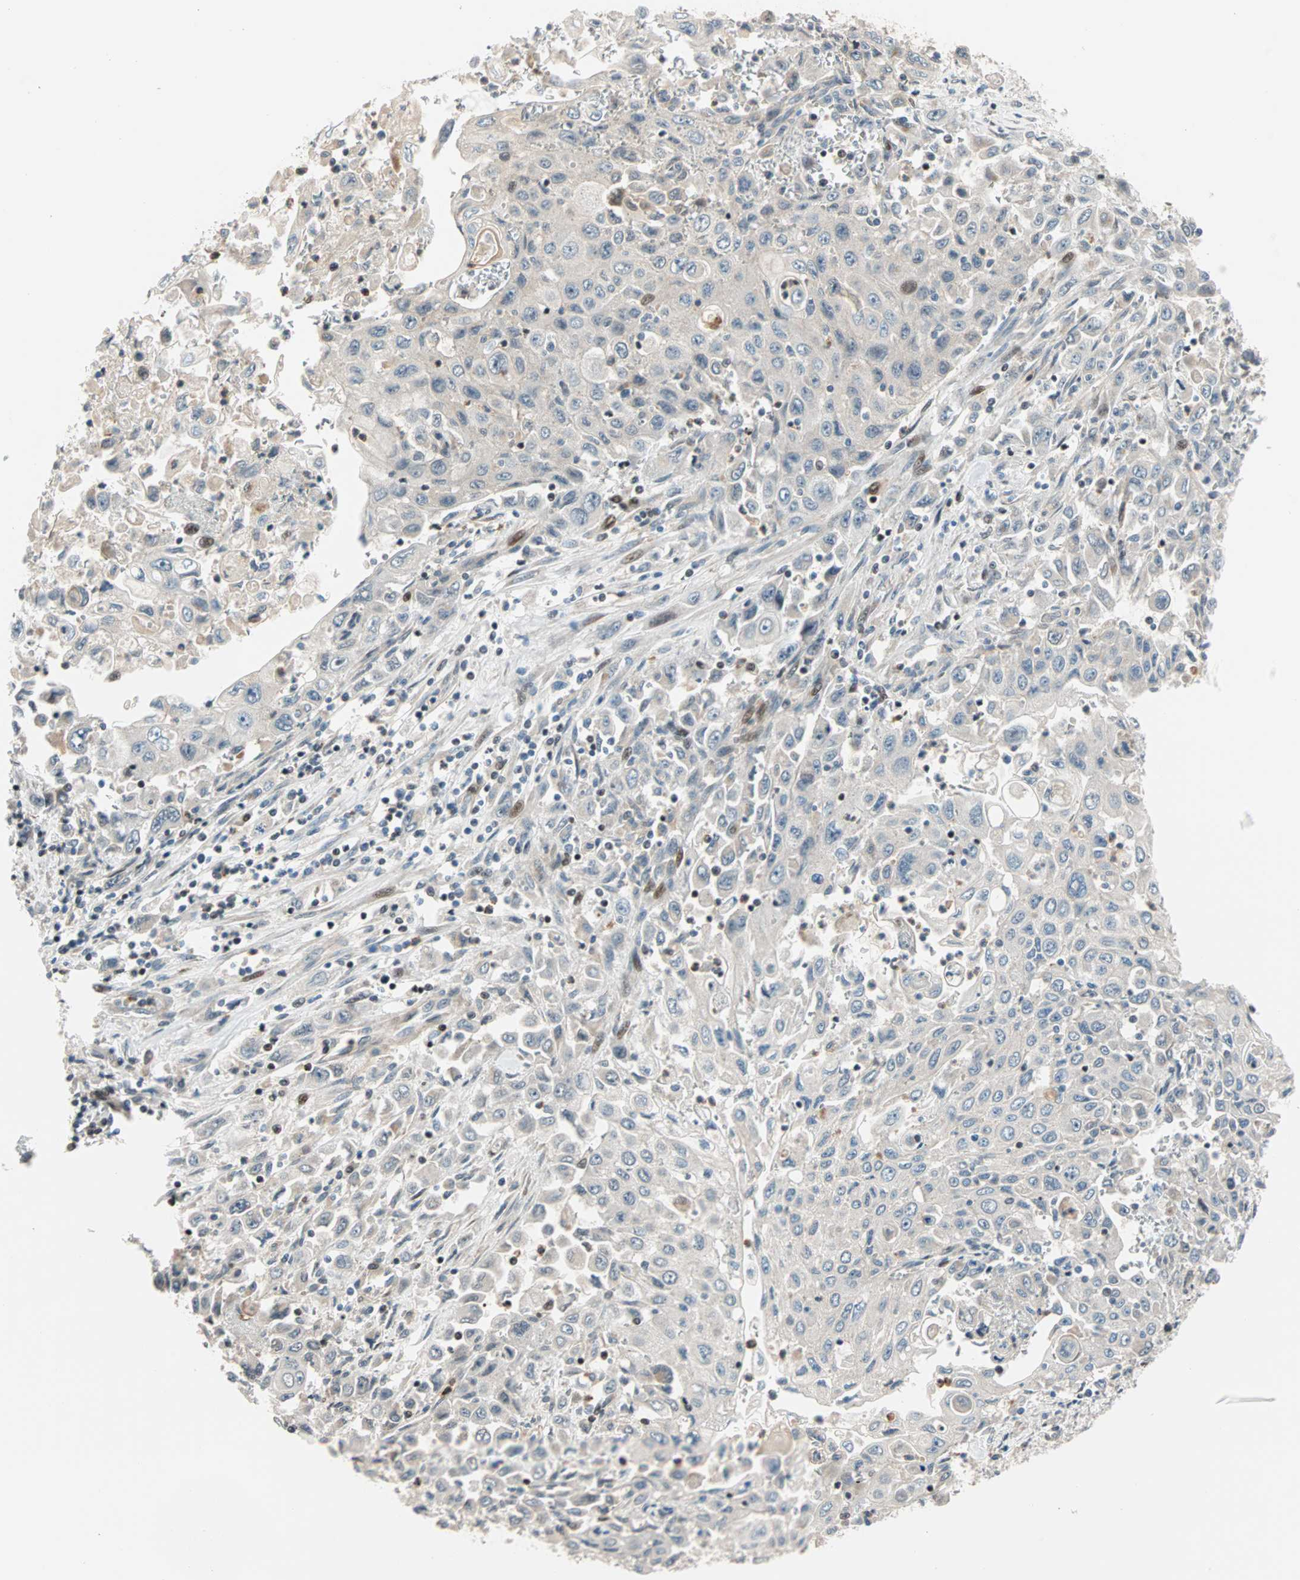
{"staining": {"intensity": "weak", "quantity": "25%-75%", "location": "cytoplasmic/membranous"}, "tissue": "pancreatic cancer", "cell_type": "Tumor cells", "image_type": "cancer", "snomed": [{"axis": "morphology", "description": "Adenocarcinoma, NOS"}, {"axis": "topography", "description": "Pancreas"}], "caption": "IHC micrograph of neoplastic tissue: pancreatic cancer stained using immunohistochemistry demonstrates low levels of weak protein expression localized specifically in the cytoplasmic/membranous of tumor cells, appearing as a cytoplasmic/membranous brown color.", "gene": "HECW1", "patient": {"sex": "male", "age": 70}}